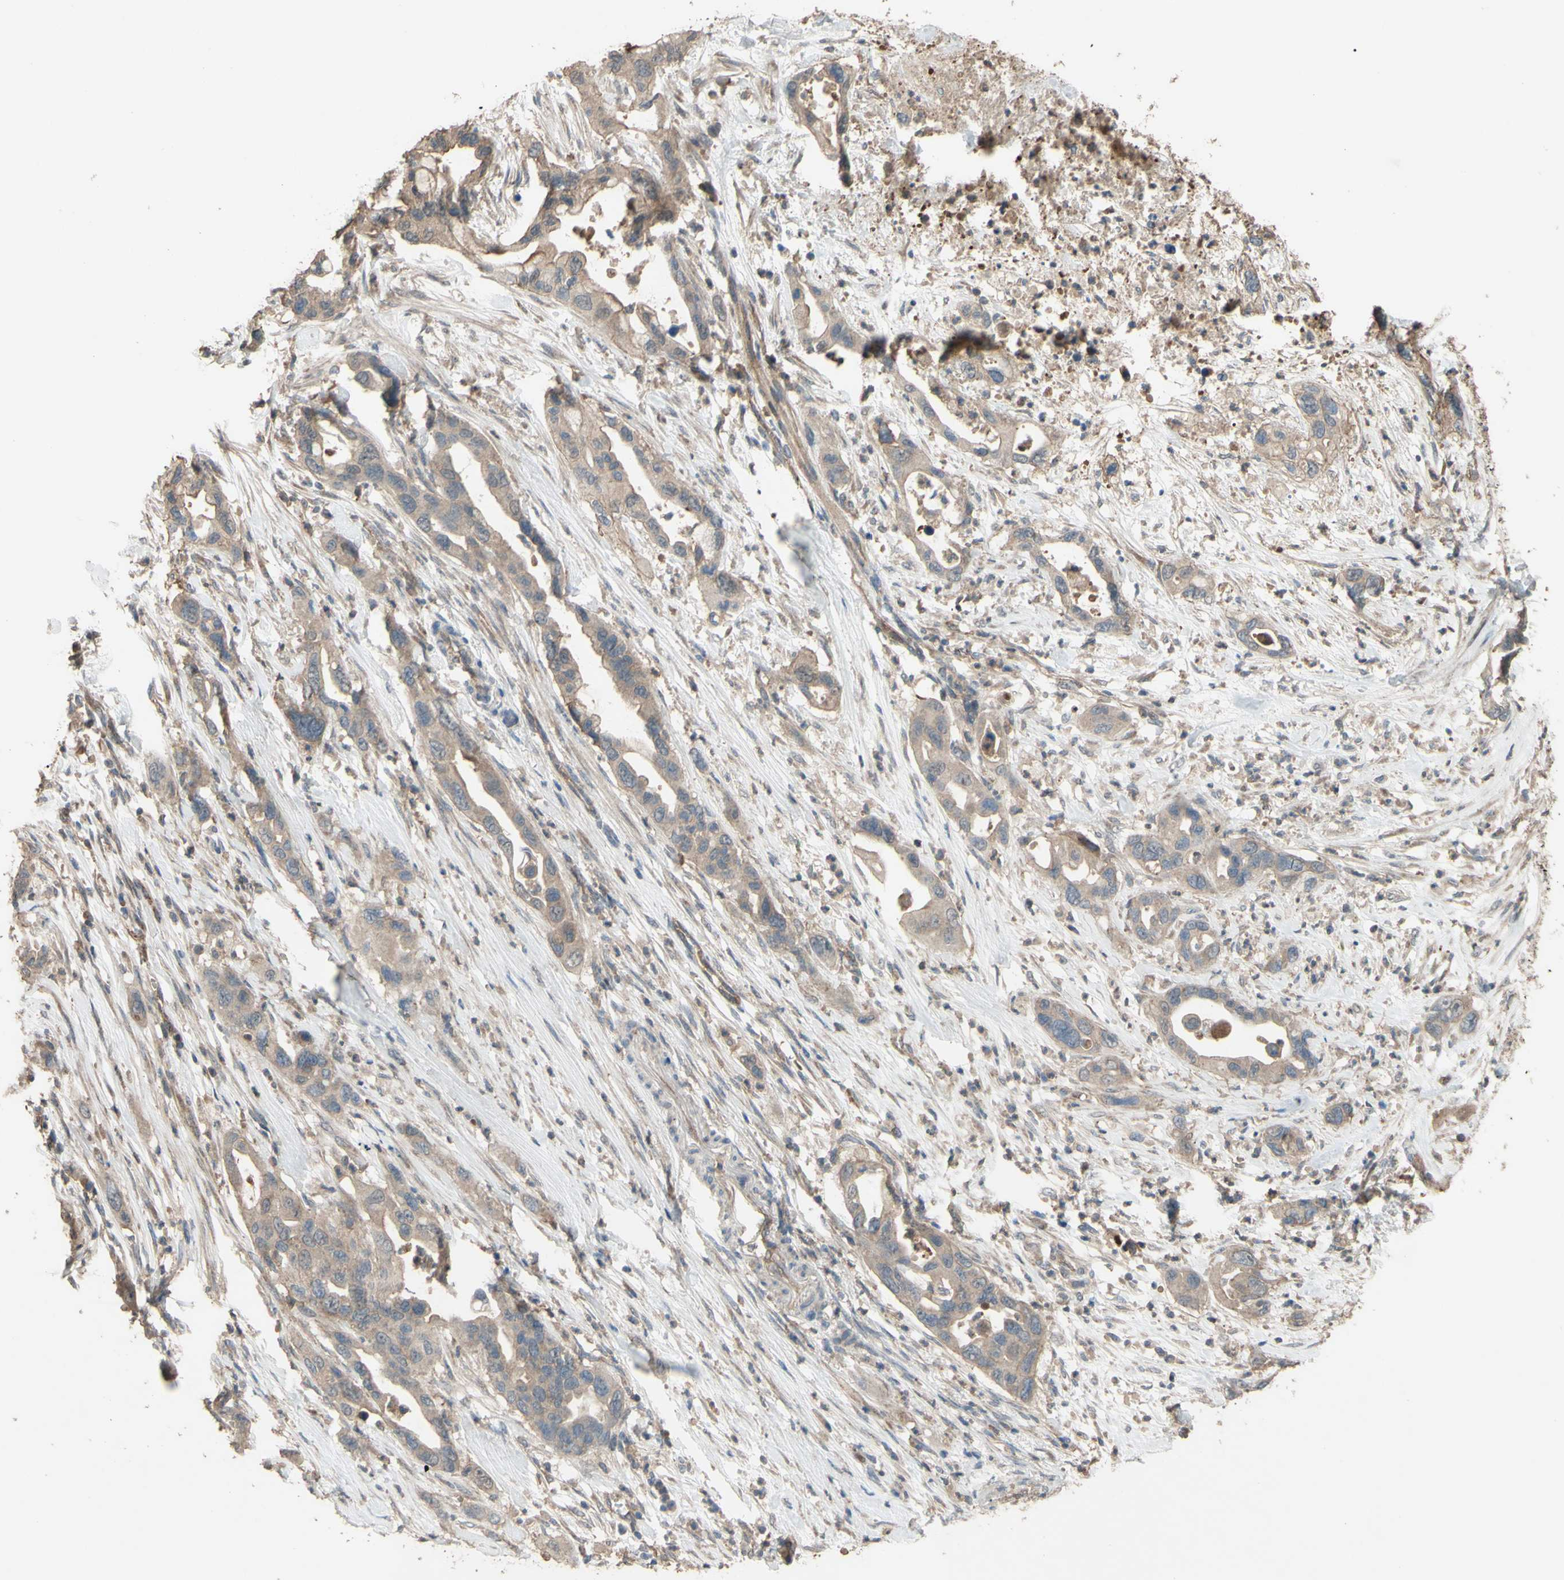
{"staining": {"intensity": "weak", "quantity": ">75%", "location": "cytoplasmic/membranous"}, "tissue": "pancreatic cancer", "cell_type": "Tumor cells", "image_type": "cancer", "snomed": [{"axis": "morphology", "description": "Adenocarcinoma, NOS"}, {"axis": "topography", "description": "Pancreas"}], "caption": "Immunohistochemical staining of pancreatic cancer (adenocarcinoma) demonstrates weak cytoplasmic/membranous protein positivity in about >75% of tumor cells.", "gene": "SHROOM4", "patient": {"sex": "female", "age": 71}}